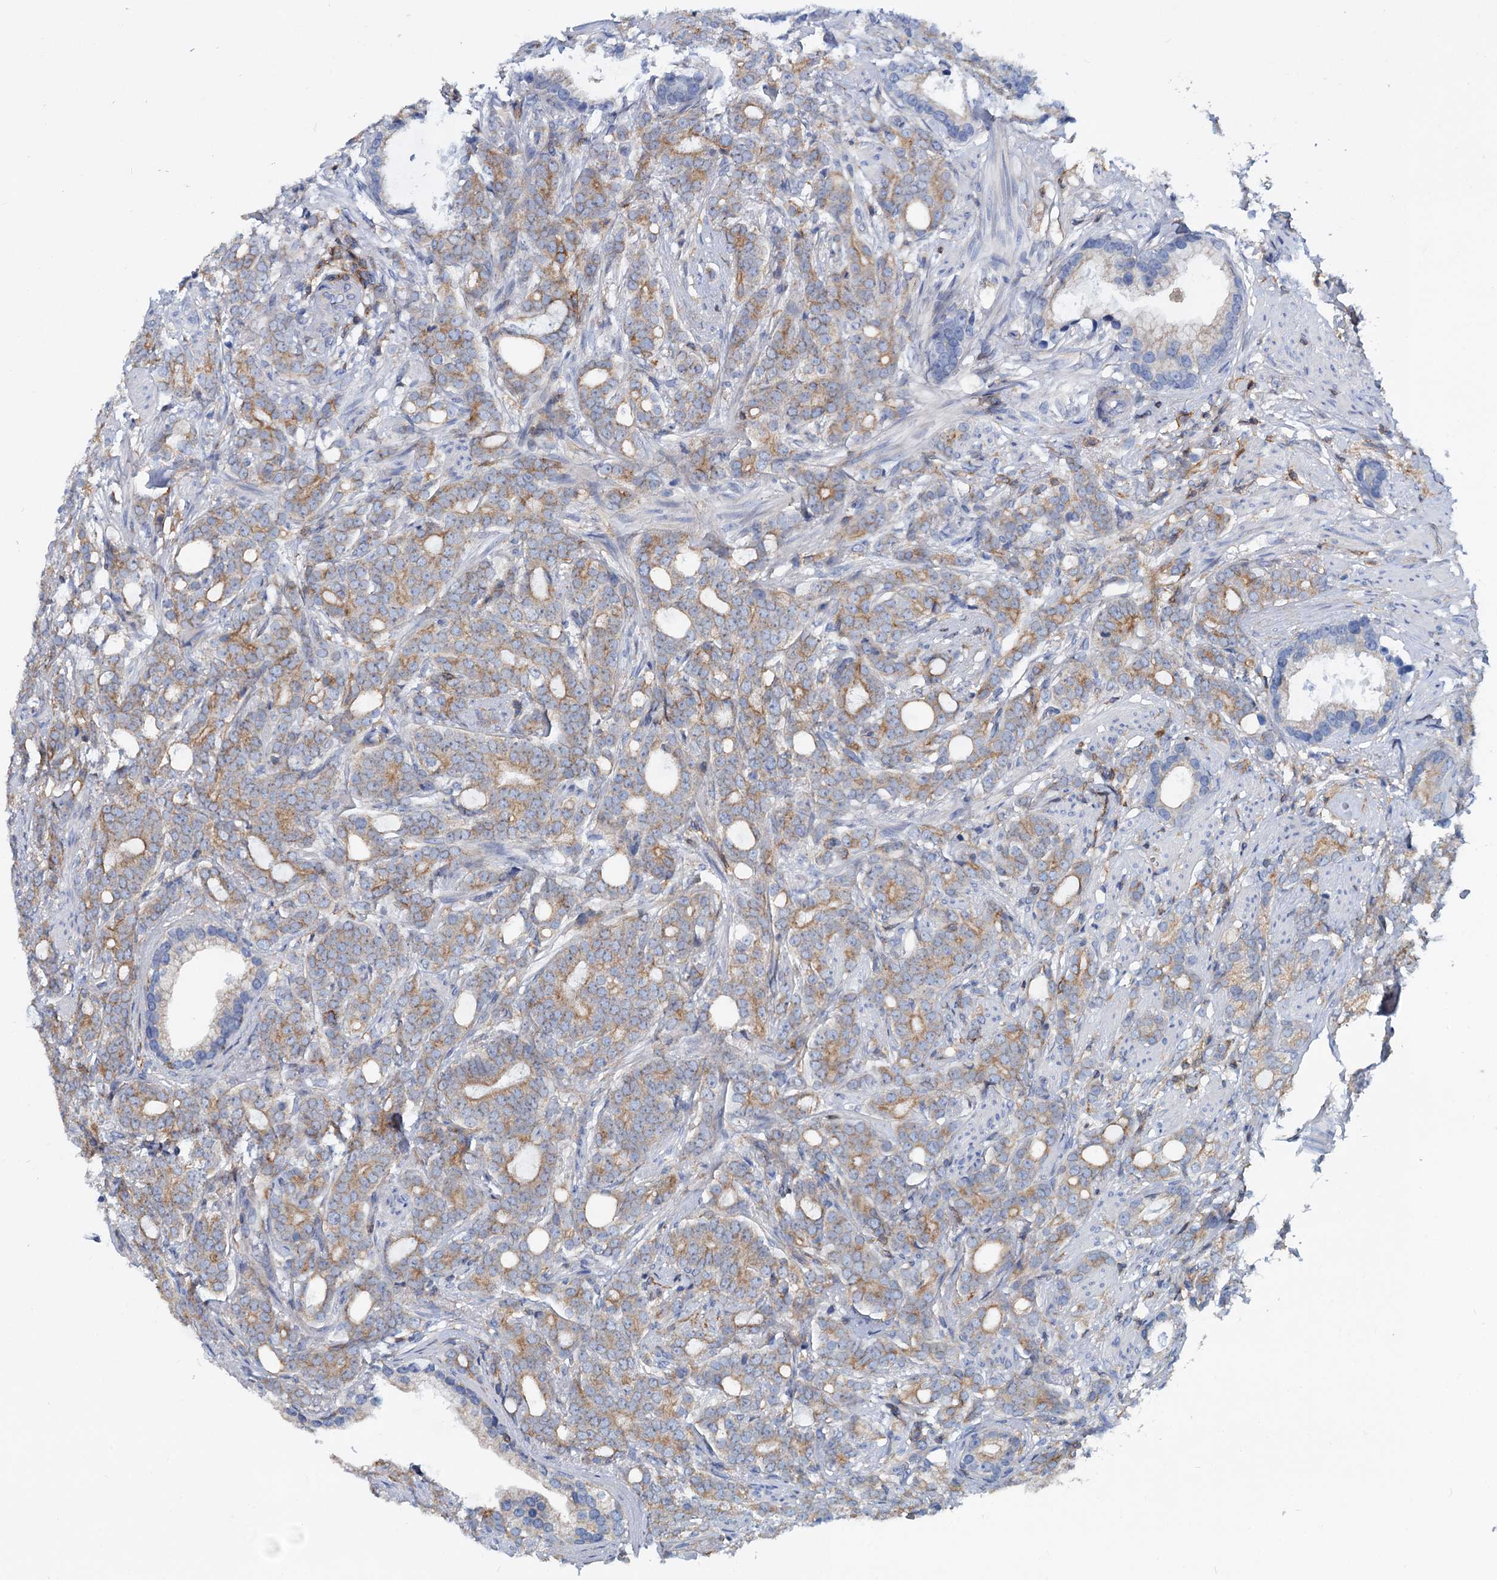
{"staining": {"intensity": "moderate", "quantity": ">75%", "location": "cytoplasmic/membranous"}, "tissue": "prostate cancer", "cell_type": "Tumor cells", "image_type": "cancer", "snomed": [{"axis": "morphology", "description": "Adenocarcinoma, Low grade"}, {"axis": "topography", "description": "Prostate"}], "caption": "High-magnification brightfield microscopy of prostate cancer stained with DAB (3,3'-diaminobenzidine) (brown) and counterstained with hematoxylin (blue). tumor cells exhibit moderate cytoplasmic/membranous expression is appreciated in approximately>75% of cells.", "gene": "LRCH4", "patient": {"sex": "male", "age": 71}}